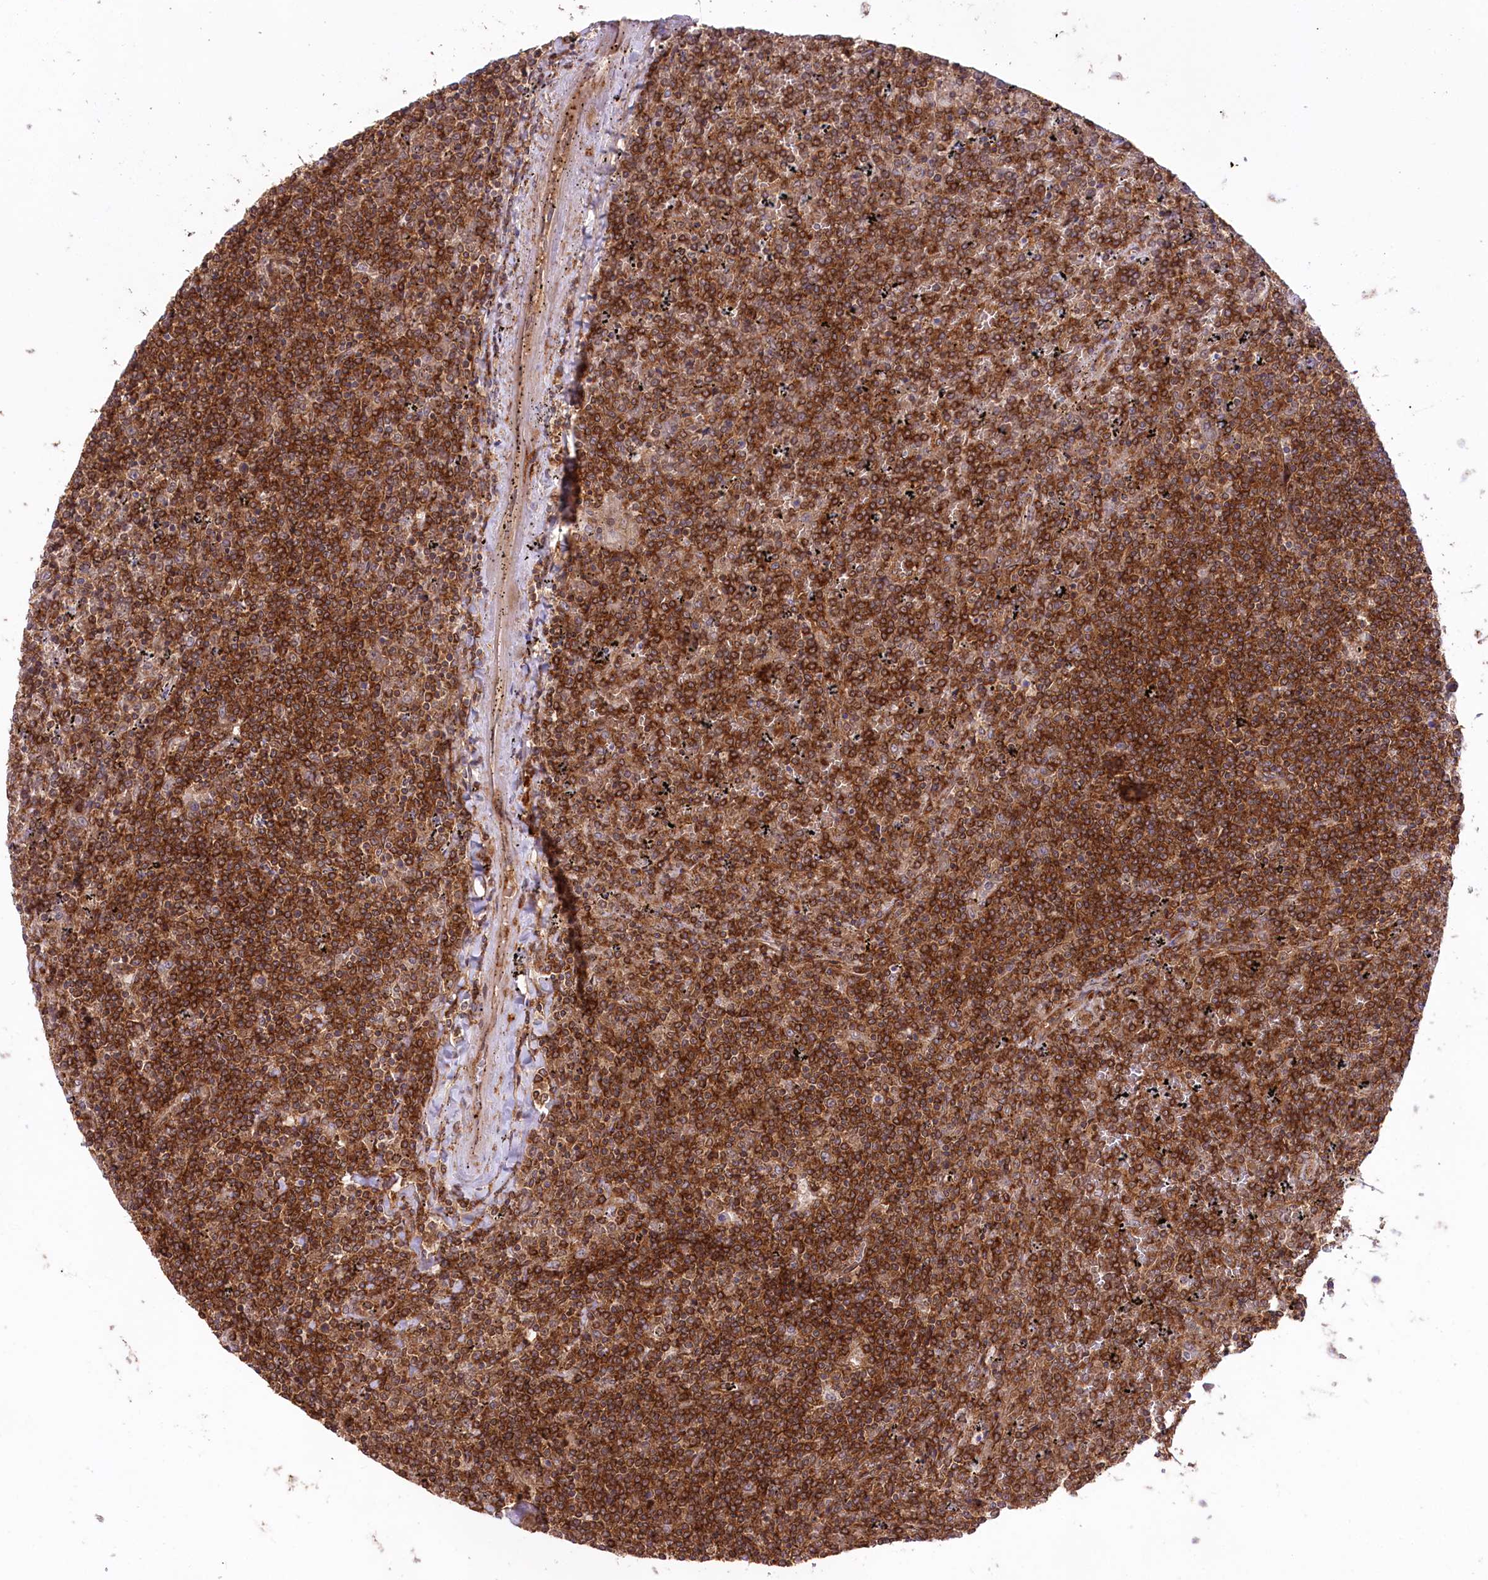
{"staining": {"intensity": "strong", "quantity": ">75%", "location": "cytoplasmic/membranous"}, "tissue": "lymphoma", "cell_type": "Tumor cells", "image_type": "cancer", "snomed": [{"axis": "morphology", "description": "Malignant lymphoma, non-Hodgkin's type, Low grade"}, {"axis": "topography", "description": "Spleen"}], "caption": "Lymphoma stained with a brown dye reveals strong cytoplasmic/membranous positive positivity in about >75% of tumor cells.", "gene": "CCDC91", "patient": {"sex": "female", "age": 19}}